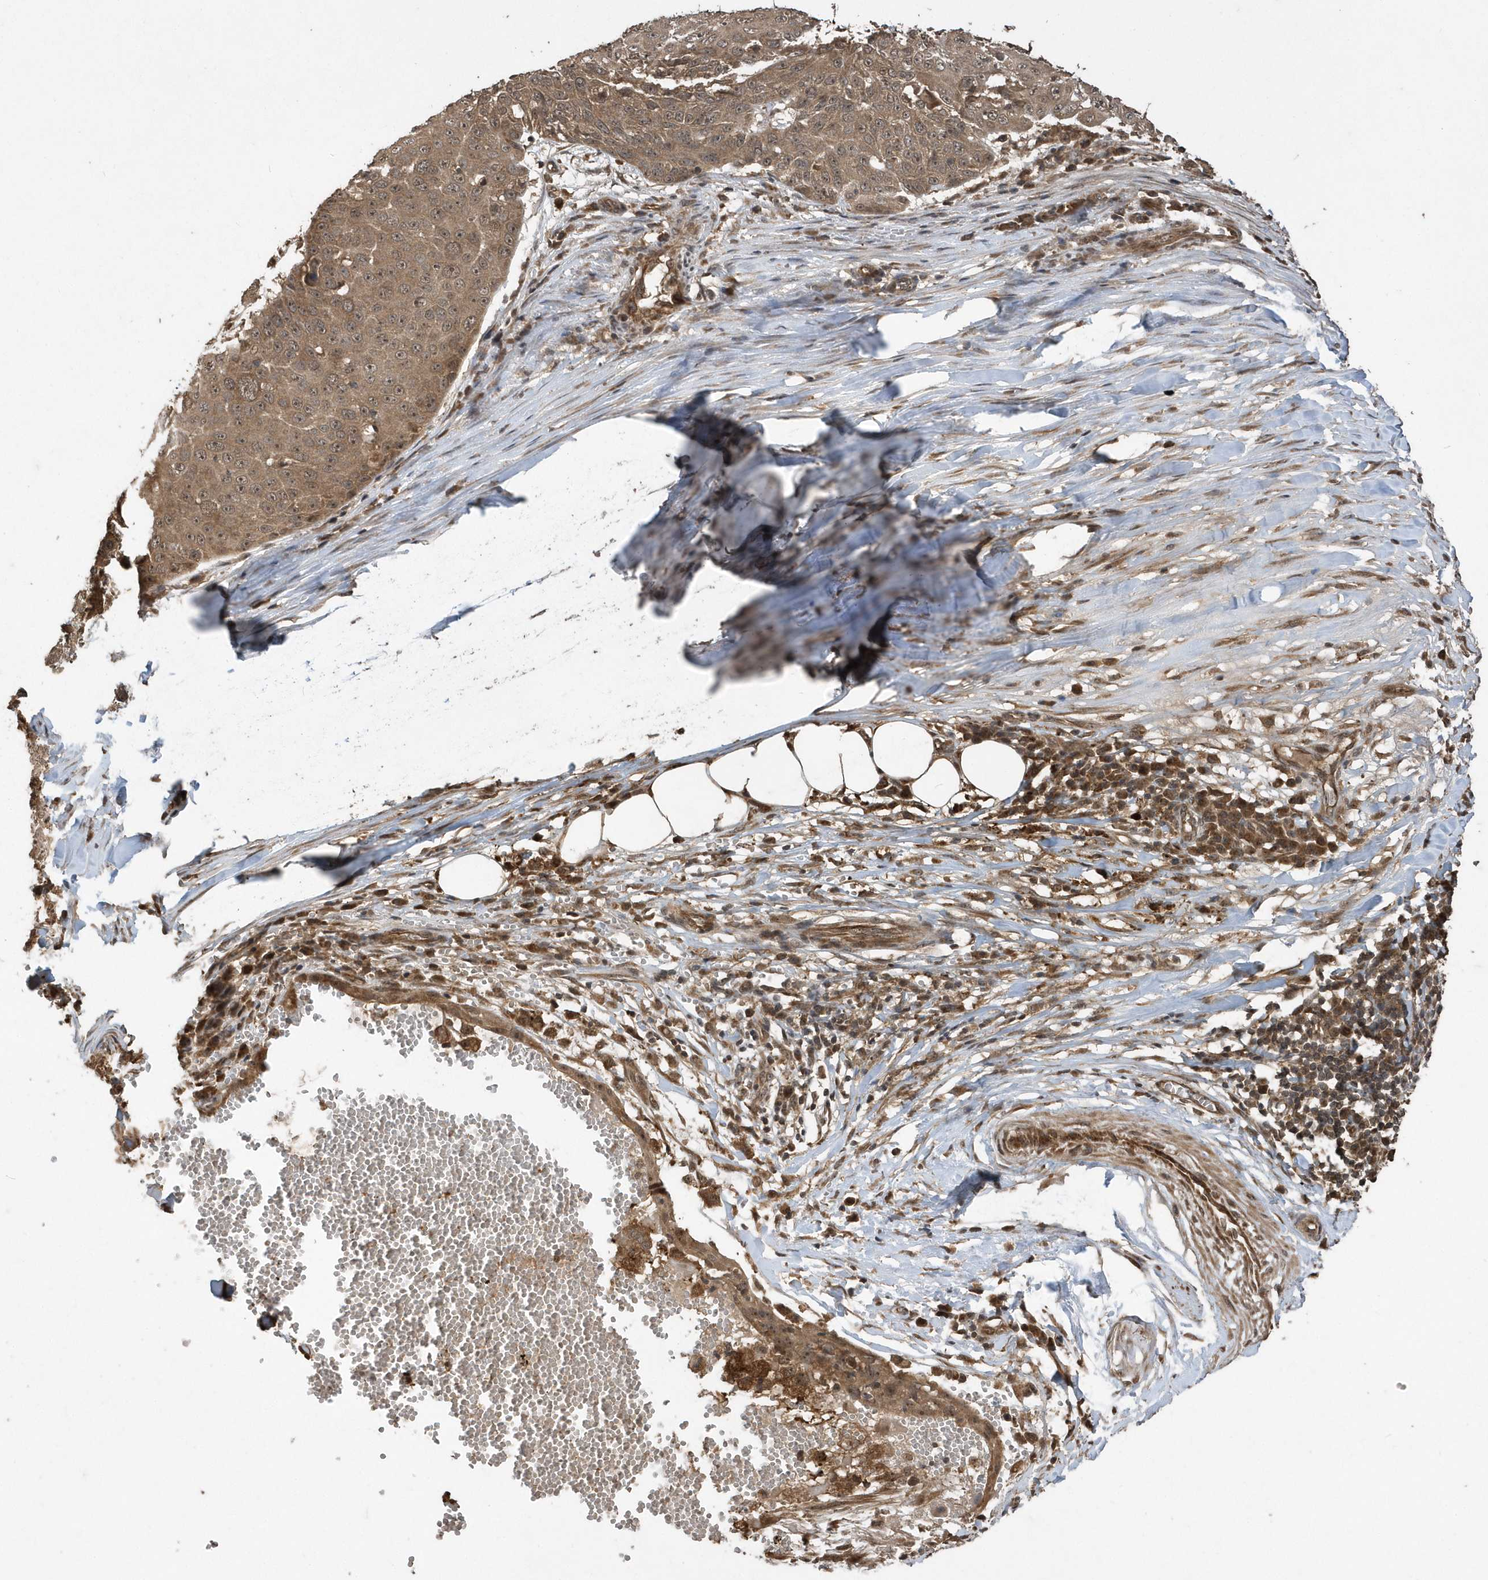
{"staining": {"intensity": "moderate", "quantity": "25%-75%", "location": "cytoplasmic/membranous"}, "tissue": "skin cancer", "cell_type": "Tumor cells", "image_type": "cancer", "snomed": [{"axis": "morphology", "description": "Squamous cell carcinoma, NOS"}, {"axis": "topography", "description": "Skin"}], "caption": "Skin cancer (squamous cell carcinoma) was stained to show a protein in brown. There is medium levels of moderate cytoplasmic/membranous staining in approximately 25%-75% of tumor cells. The staining is performed using DAB brown chromogen to label protein expression. The nuclei are counter-stained blue using hematoxylin.", "gene": "WASHC5", "patient": {"sex": "male", "age": 71}}